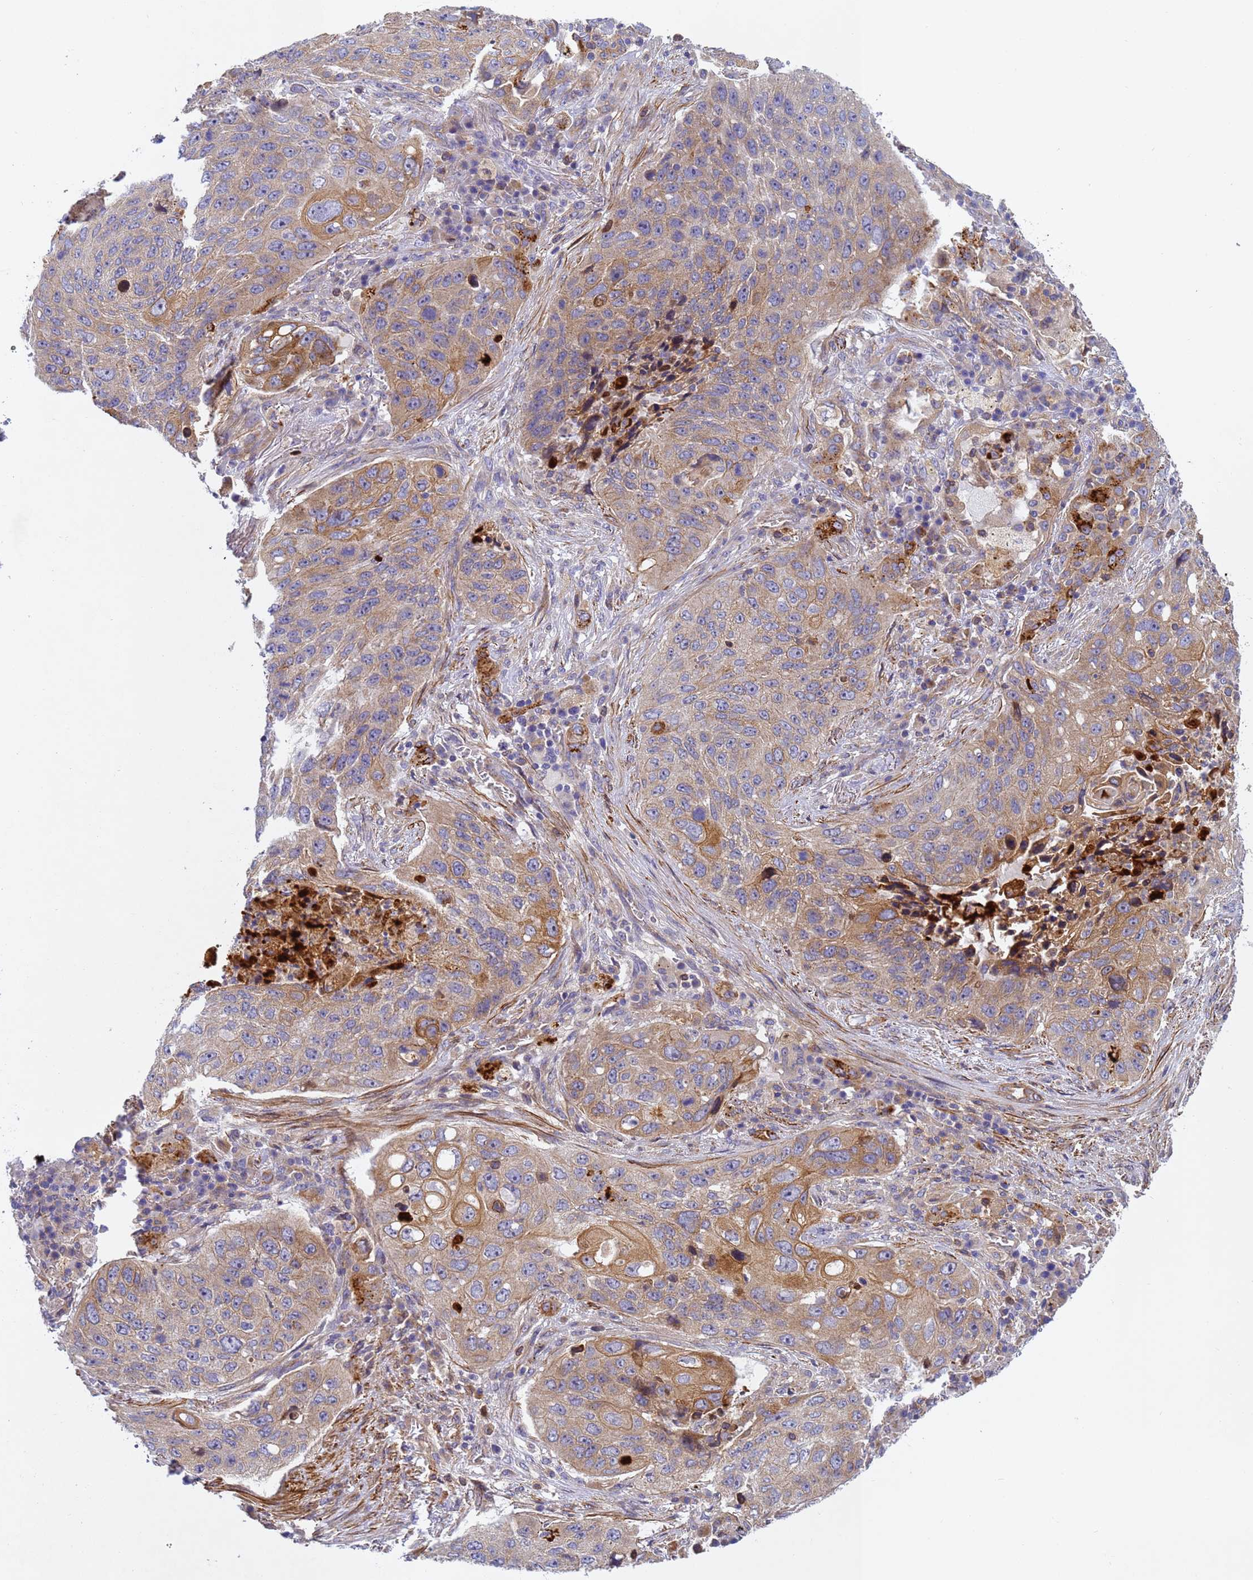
{"staining": {"intensity": "moderate", "quantity": "25%-75%", "location": "cytoplasmic/membranous"}, "tissue": "lung cancer", "cell_type": "Tumor cells", "image_type": "cancer", "snomed": [{"axis": "morphology", "description": "Squamous cell carcinoma, NOS"}, {"axis": "topography", "description": "Lung"}], "caption": "A micrograph of lung cancer (squamous cell carcinoma) stained for a protein shows moderate cytoplasmic/membranous brown staining in tumor cells.", "gene": "RALGAPA2", "patient": {"sex": "female", "age": 63}}